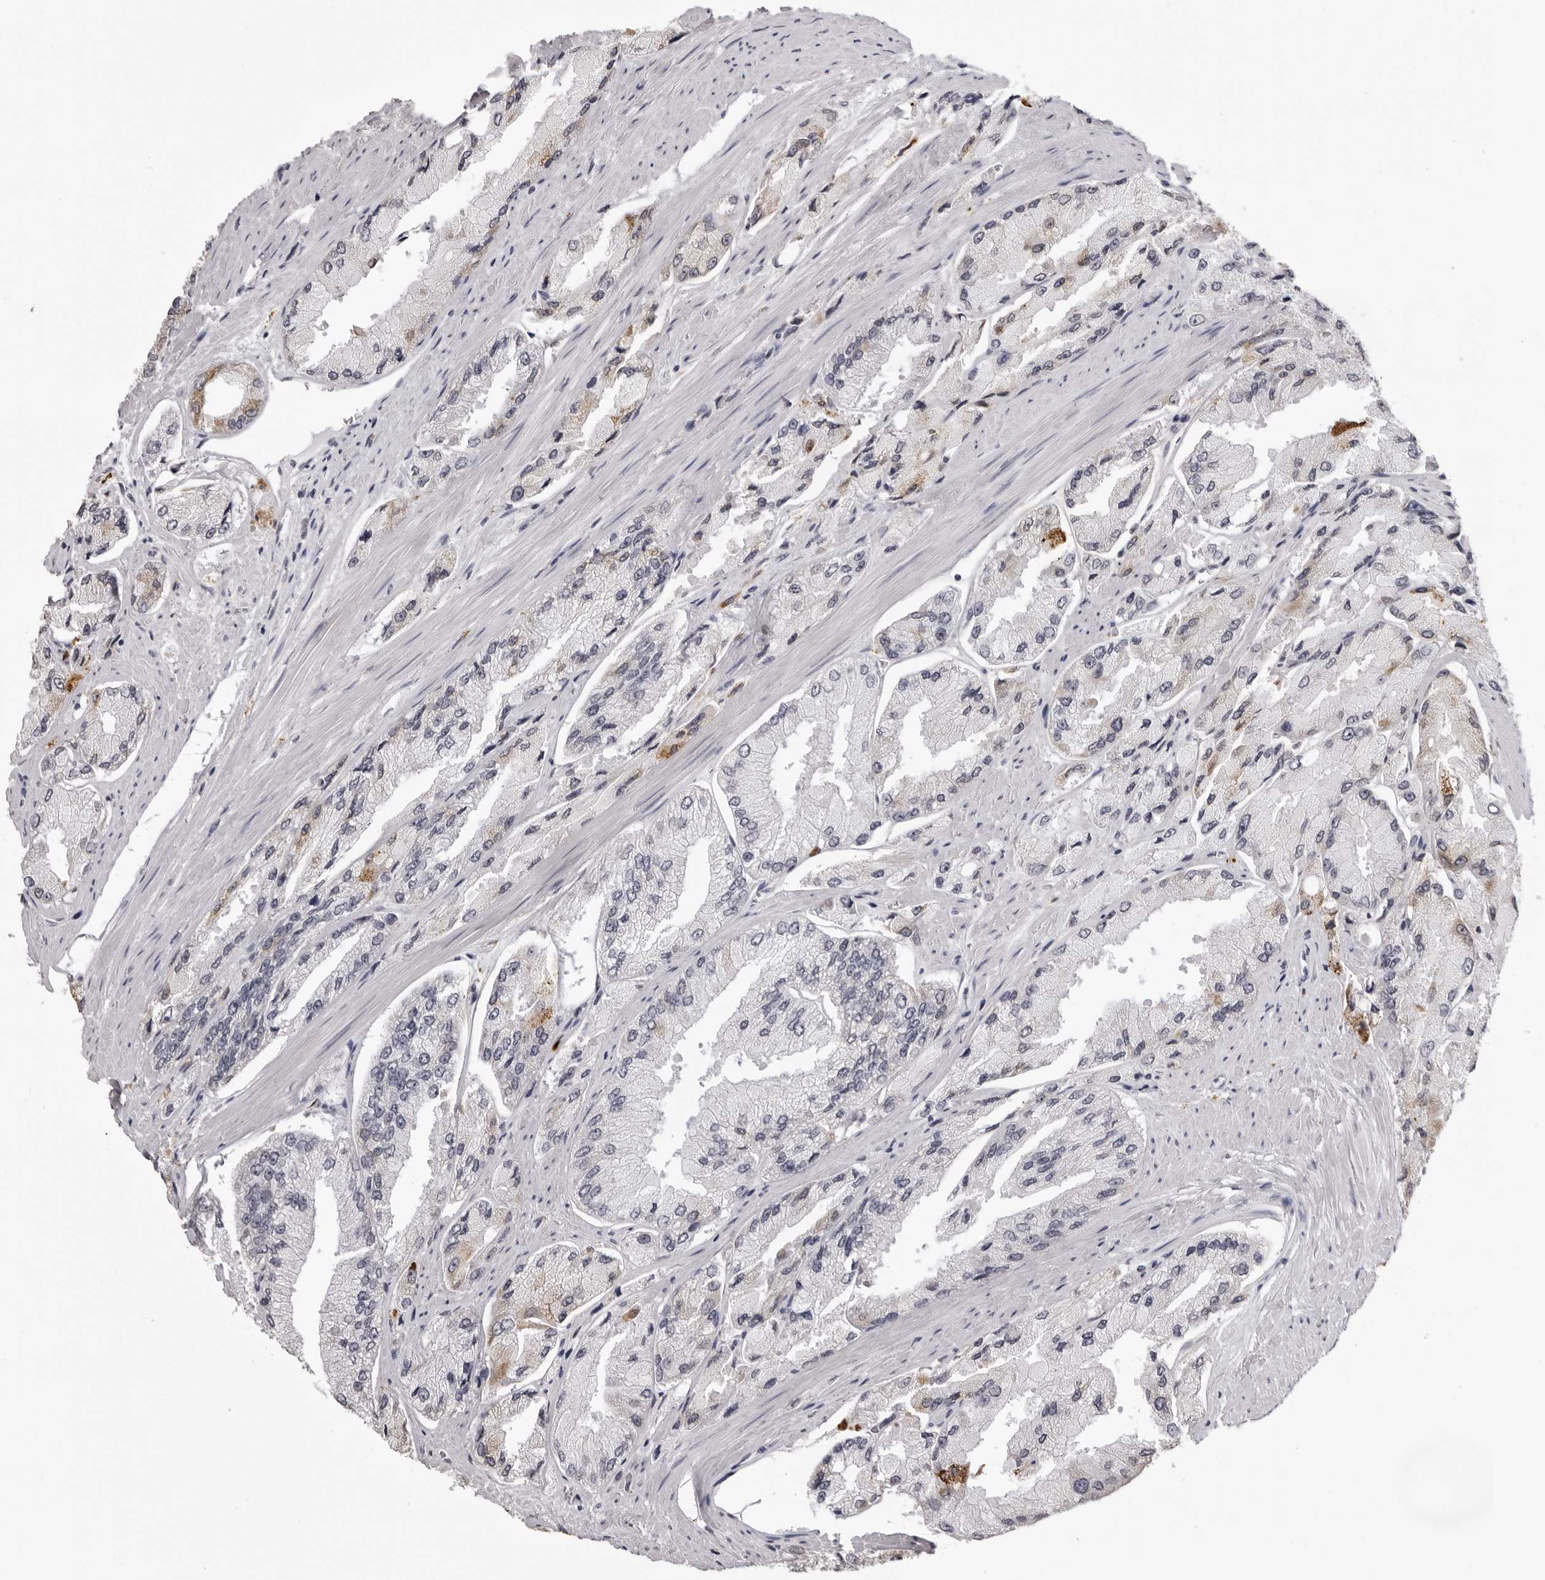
{"staining": {"intensity": "negative", "quantity": "none", "location": "none"}, "tissue": "prostate cancer", "cell_type": "Tumor cells", "image_type": "cancer", "snomed": [{"axis": "morphology", "description": "Adenocarcinoma, High grade"}, {"axis": "topography", "description": "Prostate"}], "caption": "DAB immunohistochemical staining of human prostate adenocarcinoma (high-grade) reveals no significant positivity in tumor cells. The staining was performed using DAB to visualize the protein expression in brown, while the nuclei were stained in blue with hematoxylin (Magnification: 20x).", "gene": "IL31", "patient": {"sex": "male", "age": 58}}